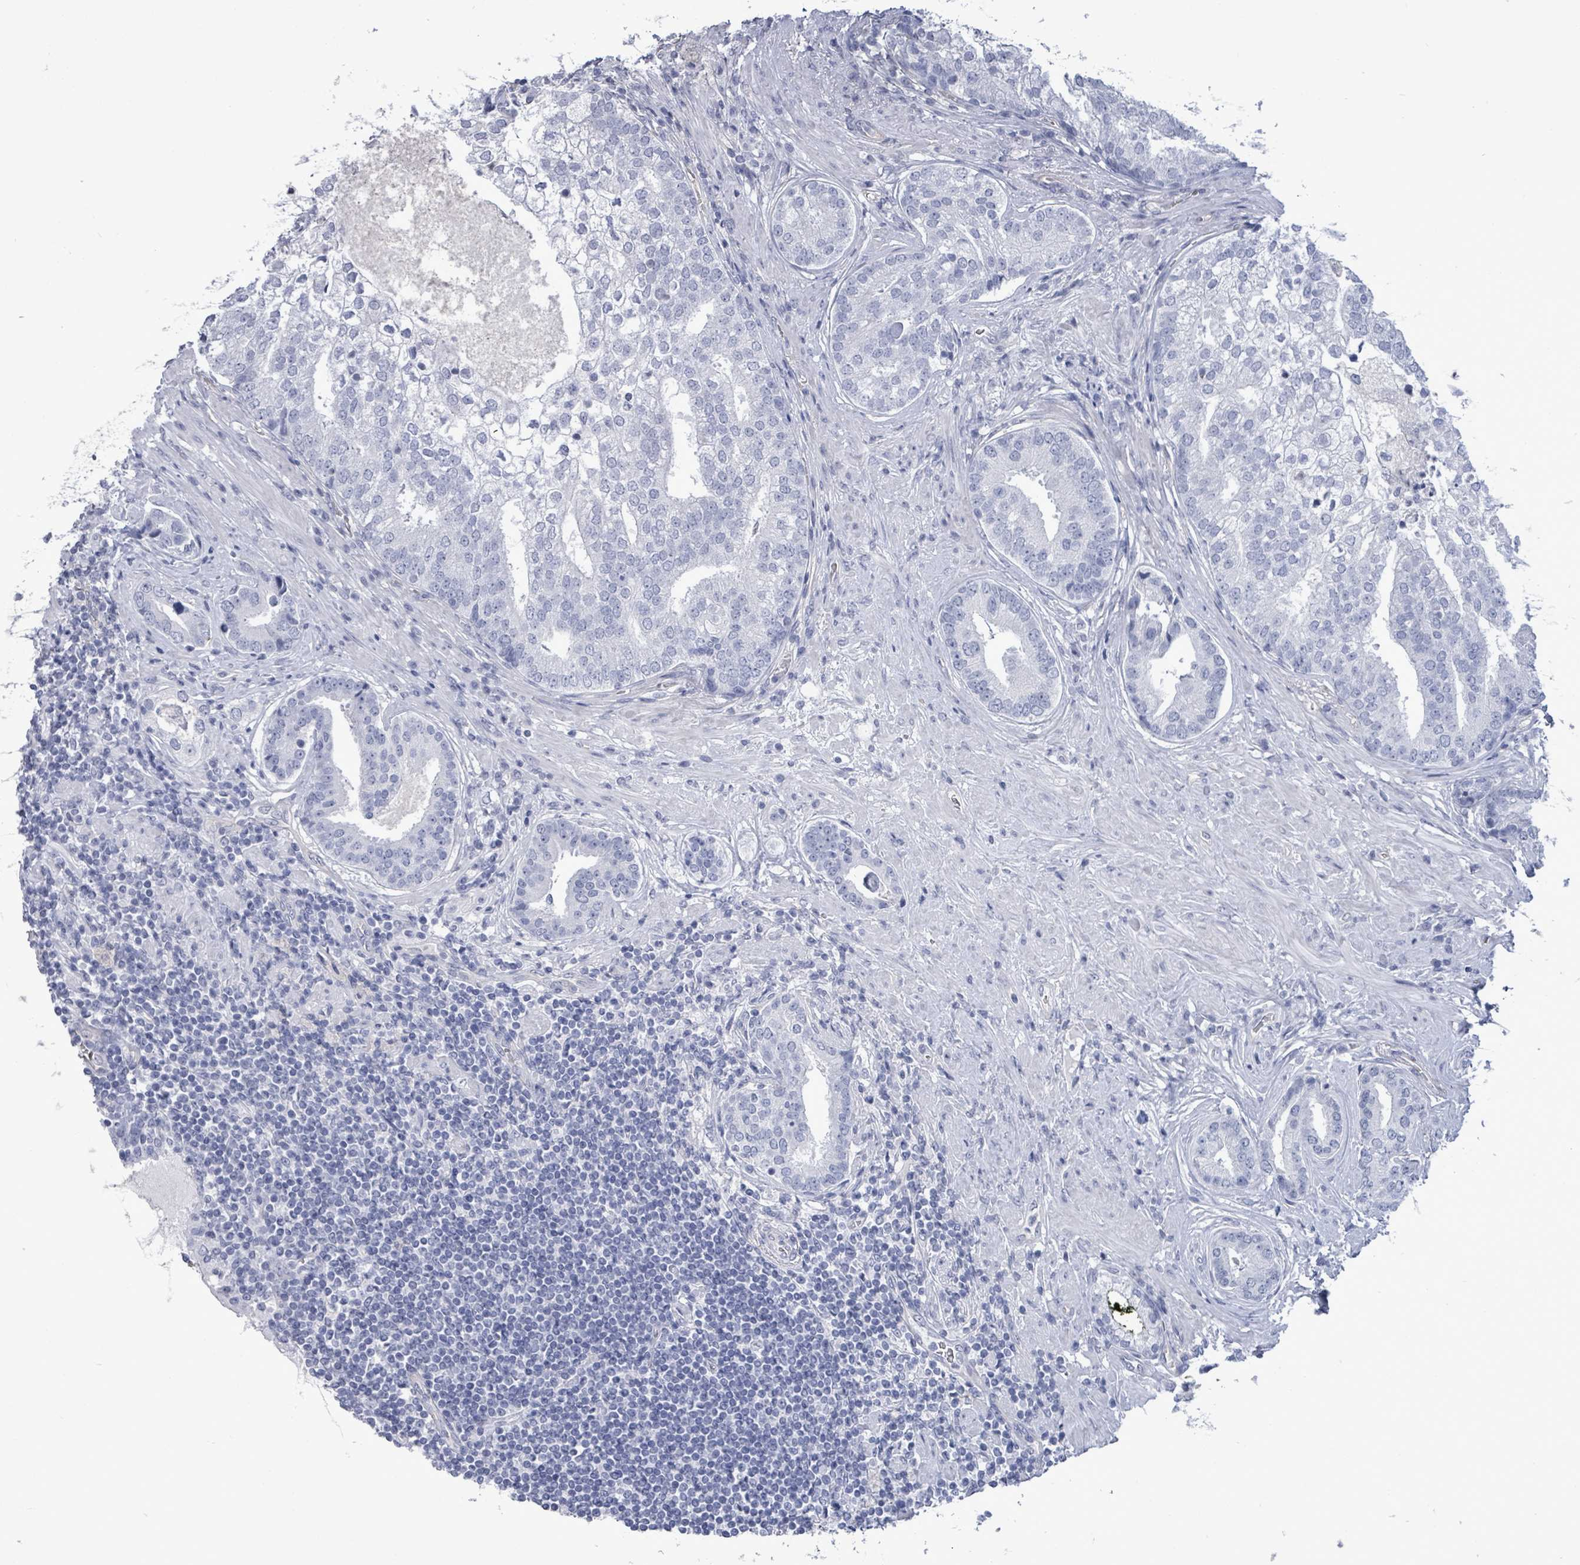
{"staining": {"intensity": "negative", "quantity": "none", "location": "none"}, "tissue": "prostate cancer", "cell_type": "Tumor cells", "image_type": "cancer", "snomed": [{"axis": "morphology", "description": "Adenocarcinoma, High grade"}, {"axis": "topography", "description": "Prostate"}], "caption": "Protein analysis of prostate cancer (adenocarcinoma (high-grade)) reveals no significant positivity in tumor cells.", "gene": "CT45A5", "patient": {"sex": "male", "age": 55}}